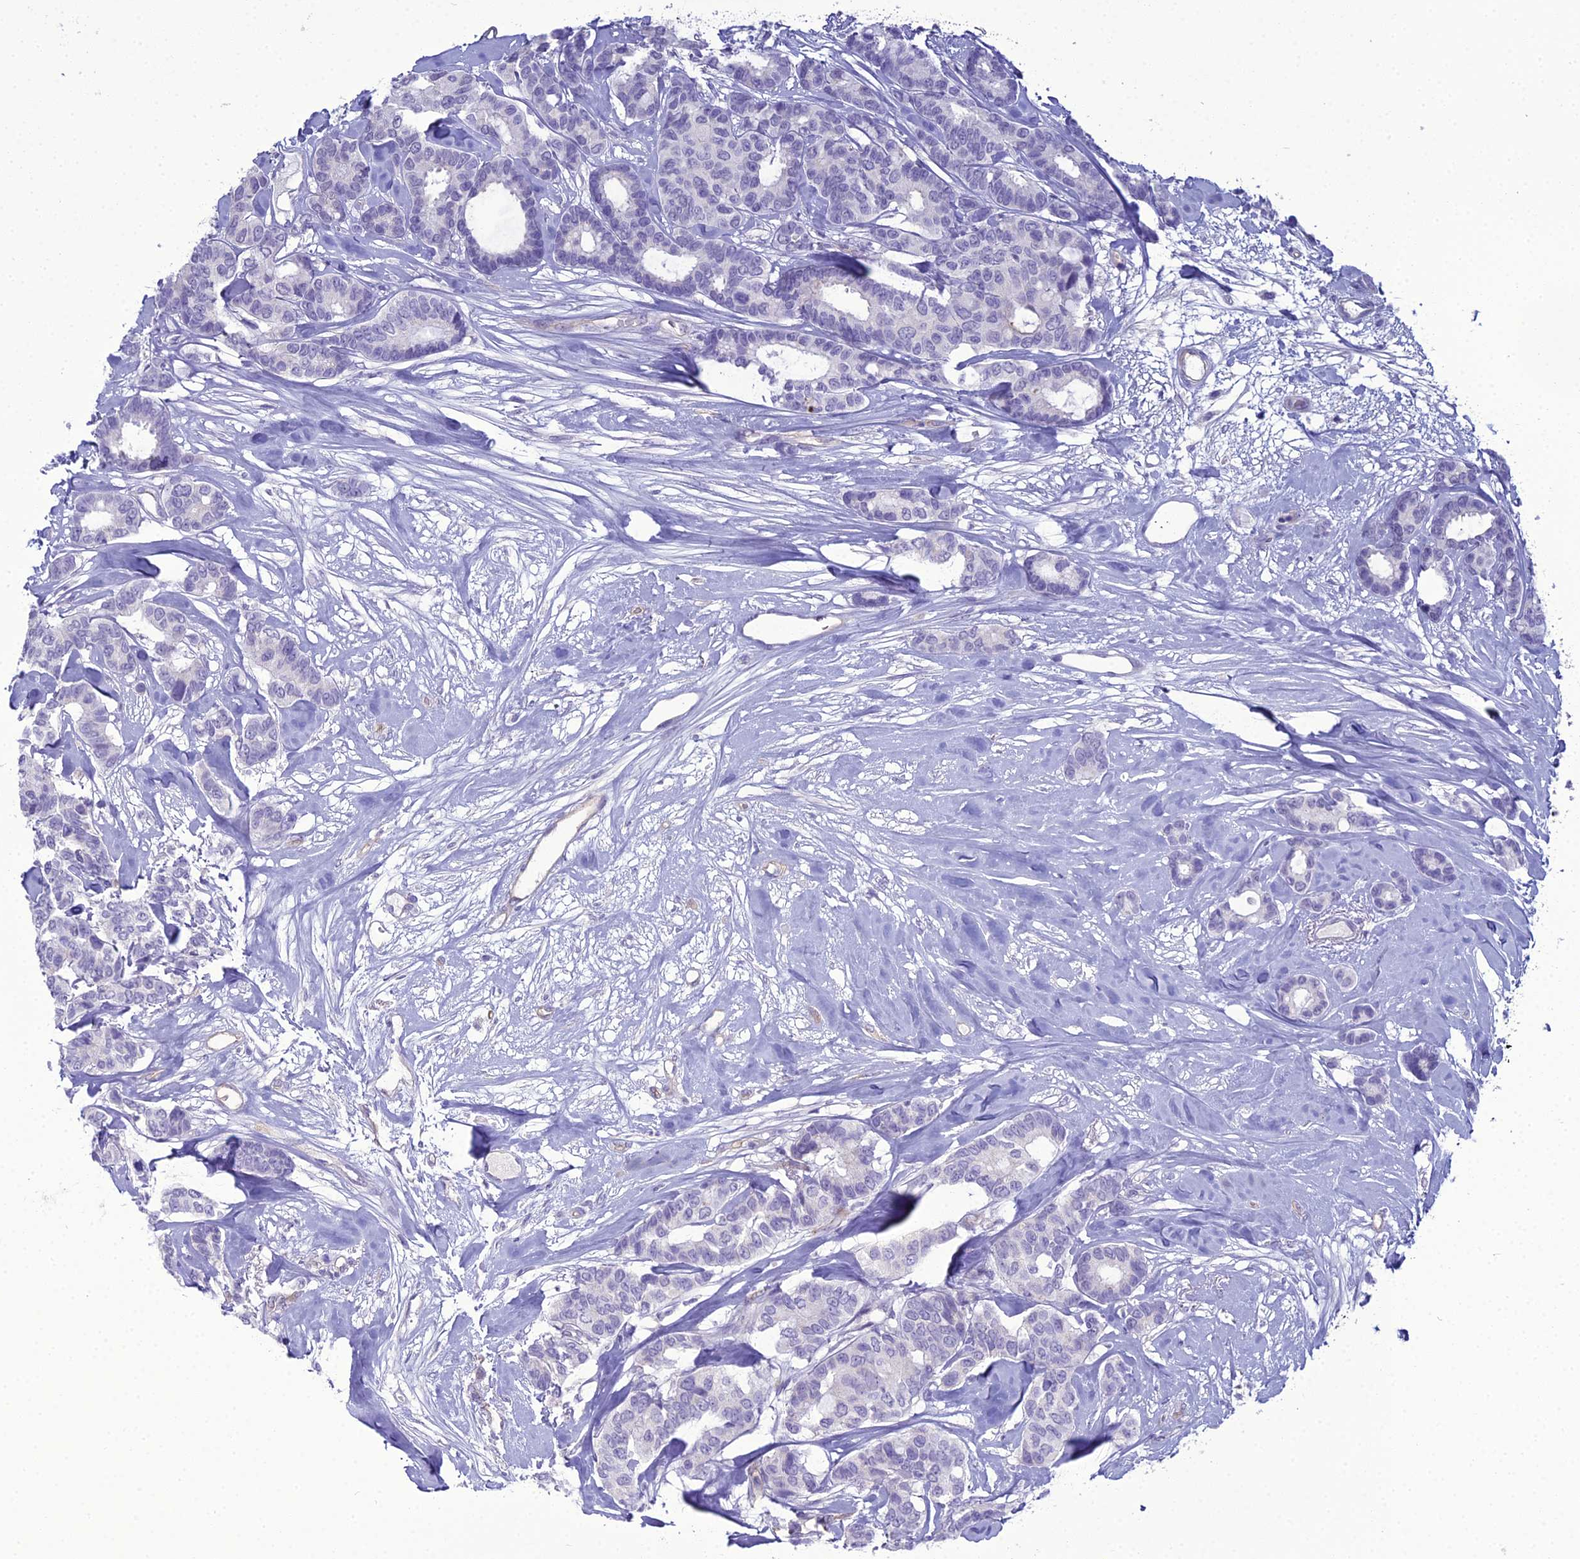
{"staining": {"intensity": "negative", "quantity": "none", "location": "none"}, "tissue": "breast cancer", "cell_type": "Tumor cells", "image_type": "cancer", "snomed": [{"axis": "morphology", "description": "Duct carcinoma"}, {"axis": "topography", "description": "Breast"}], "caption": "A histopathology image of human breast cancer is negative for staining in tumor cells.", "gene": "ACE", "patient": {"sex": "female", "age": 87}}